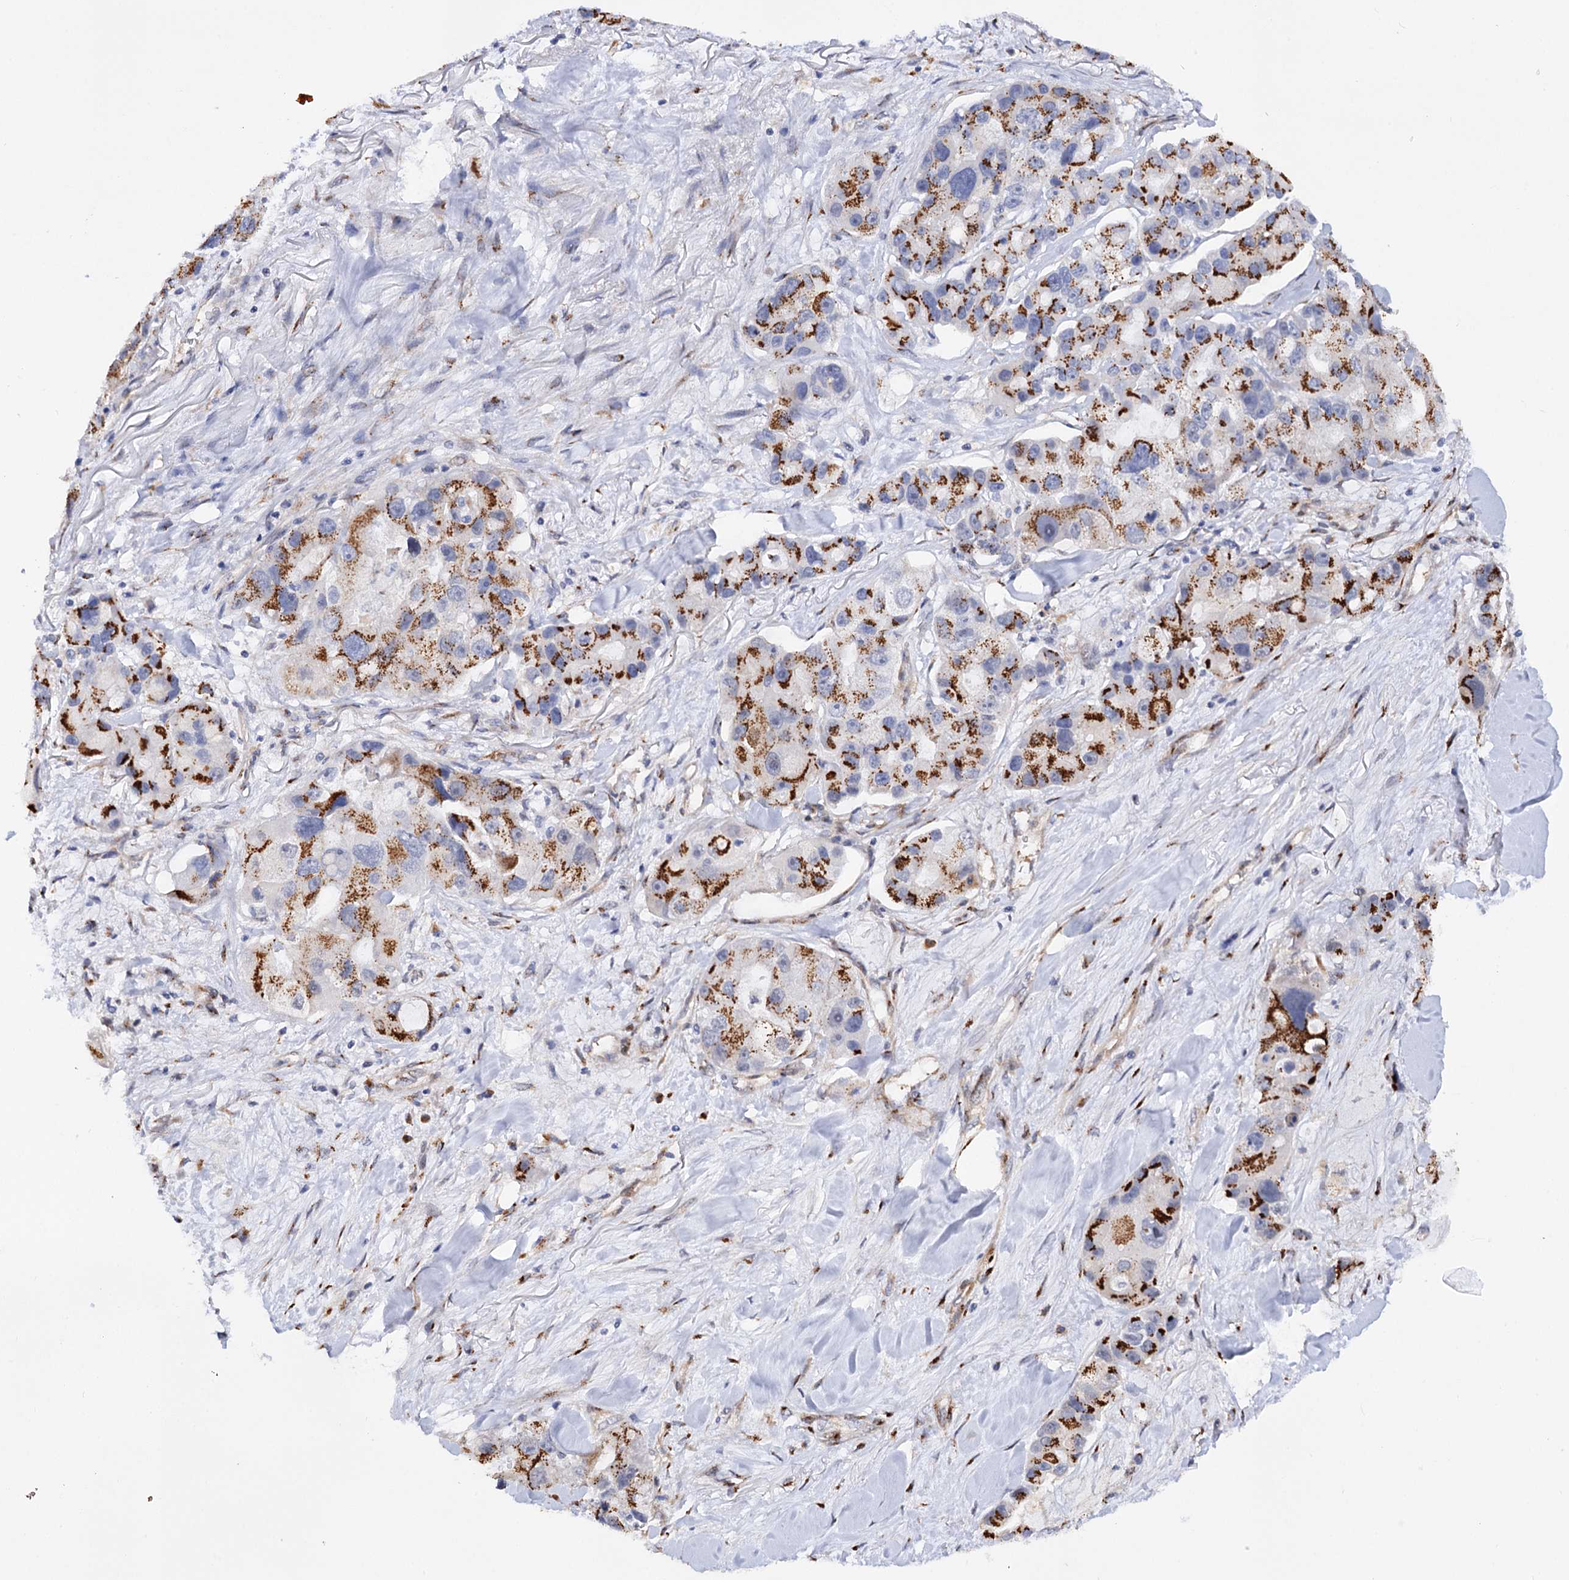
{"staining": {"intensity": "strong", "quantity": ">75%", "location": "cytoplasmic/membranous"}, "tissue": "lung cancer", "cell_type": "Tumor cells", "image_type": "cancer", "snomed": [{"axis": "morphology", "description": "Adenocarcinoma, NOS"}, {"axis": "topography", "description": "Lung"}], "caption": "IHC of lung cancer (adenocarcinoma) exhibits high levels of strong cytoplasmic/membranous staining in approximately >75% of tumor cells.", "gene": "C11orf96", "patient": {"sex": "female", "age": 54}}